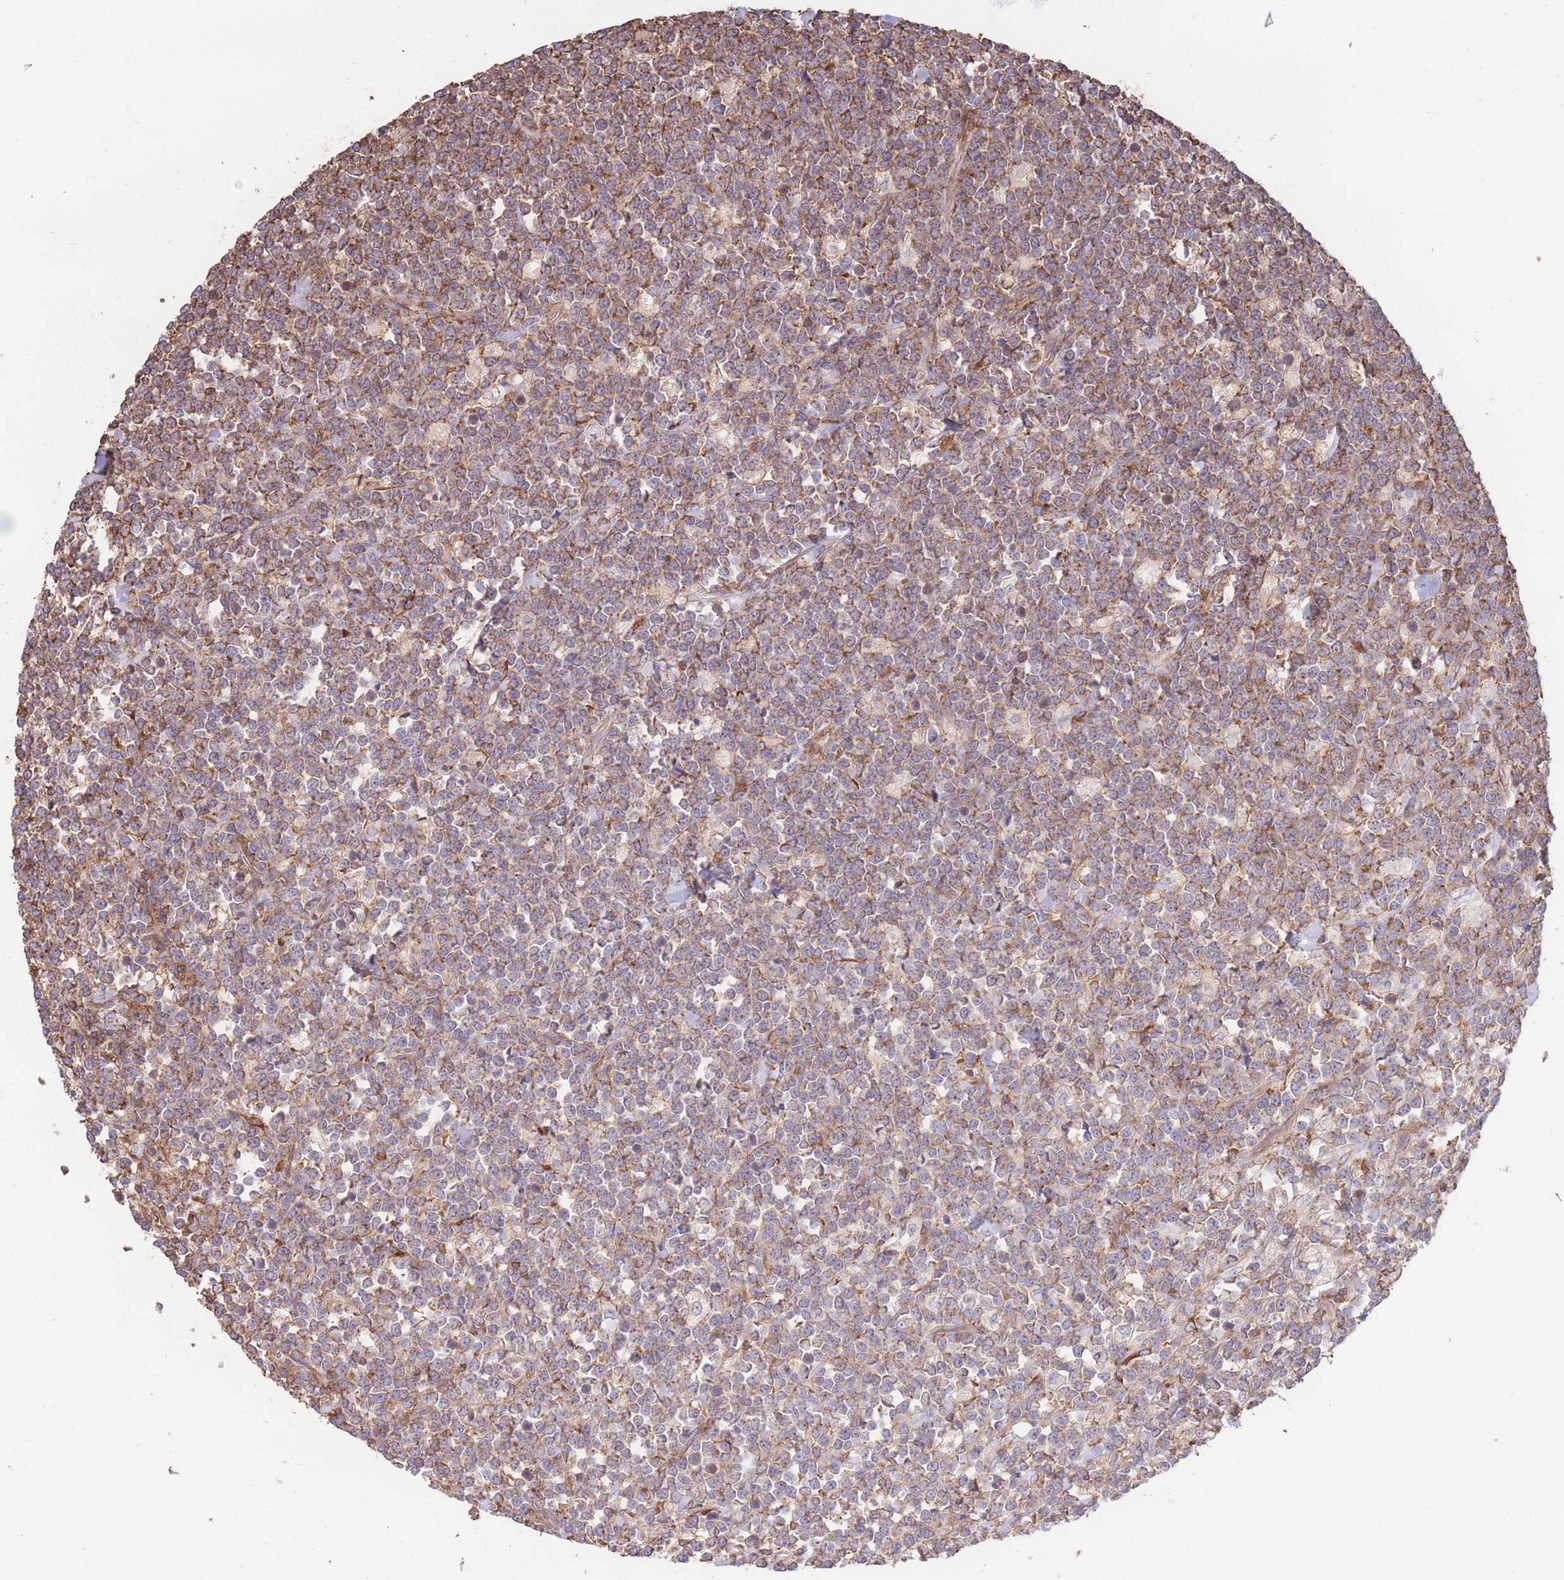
{"staining": {"intensity": "moderate", "quantity": ">75%", "location": "cytoplasmic/membranous"}, "tissue": "lymphoma", "cell_type": "Tumor cells", "image_type": "cancer", "snomed": [{"axis": "morphology", "description": "Malignant lymphoma, non-Hodgkin's type, High grade"}, {"axis": "topography", "description": "Small intestine"}], "caption": "Human lymphoma stained with a protein marker reveals moderate staining in tumor cells.", "gene": "LRRN4CL", "patient": {"sex": "male", "age": 8}}